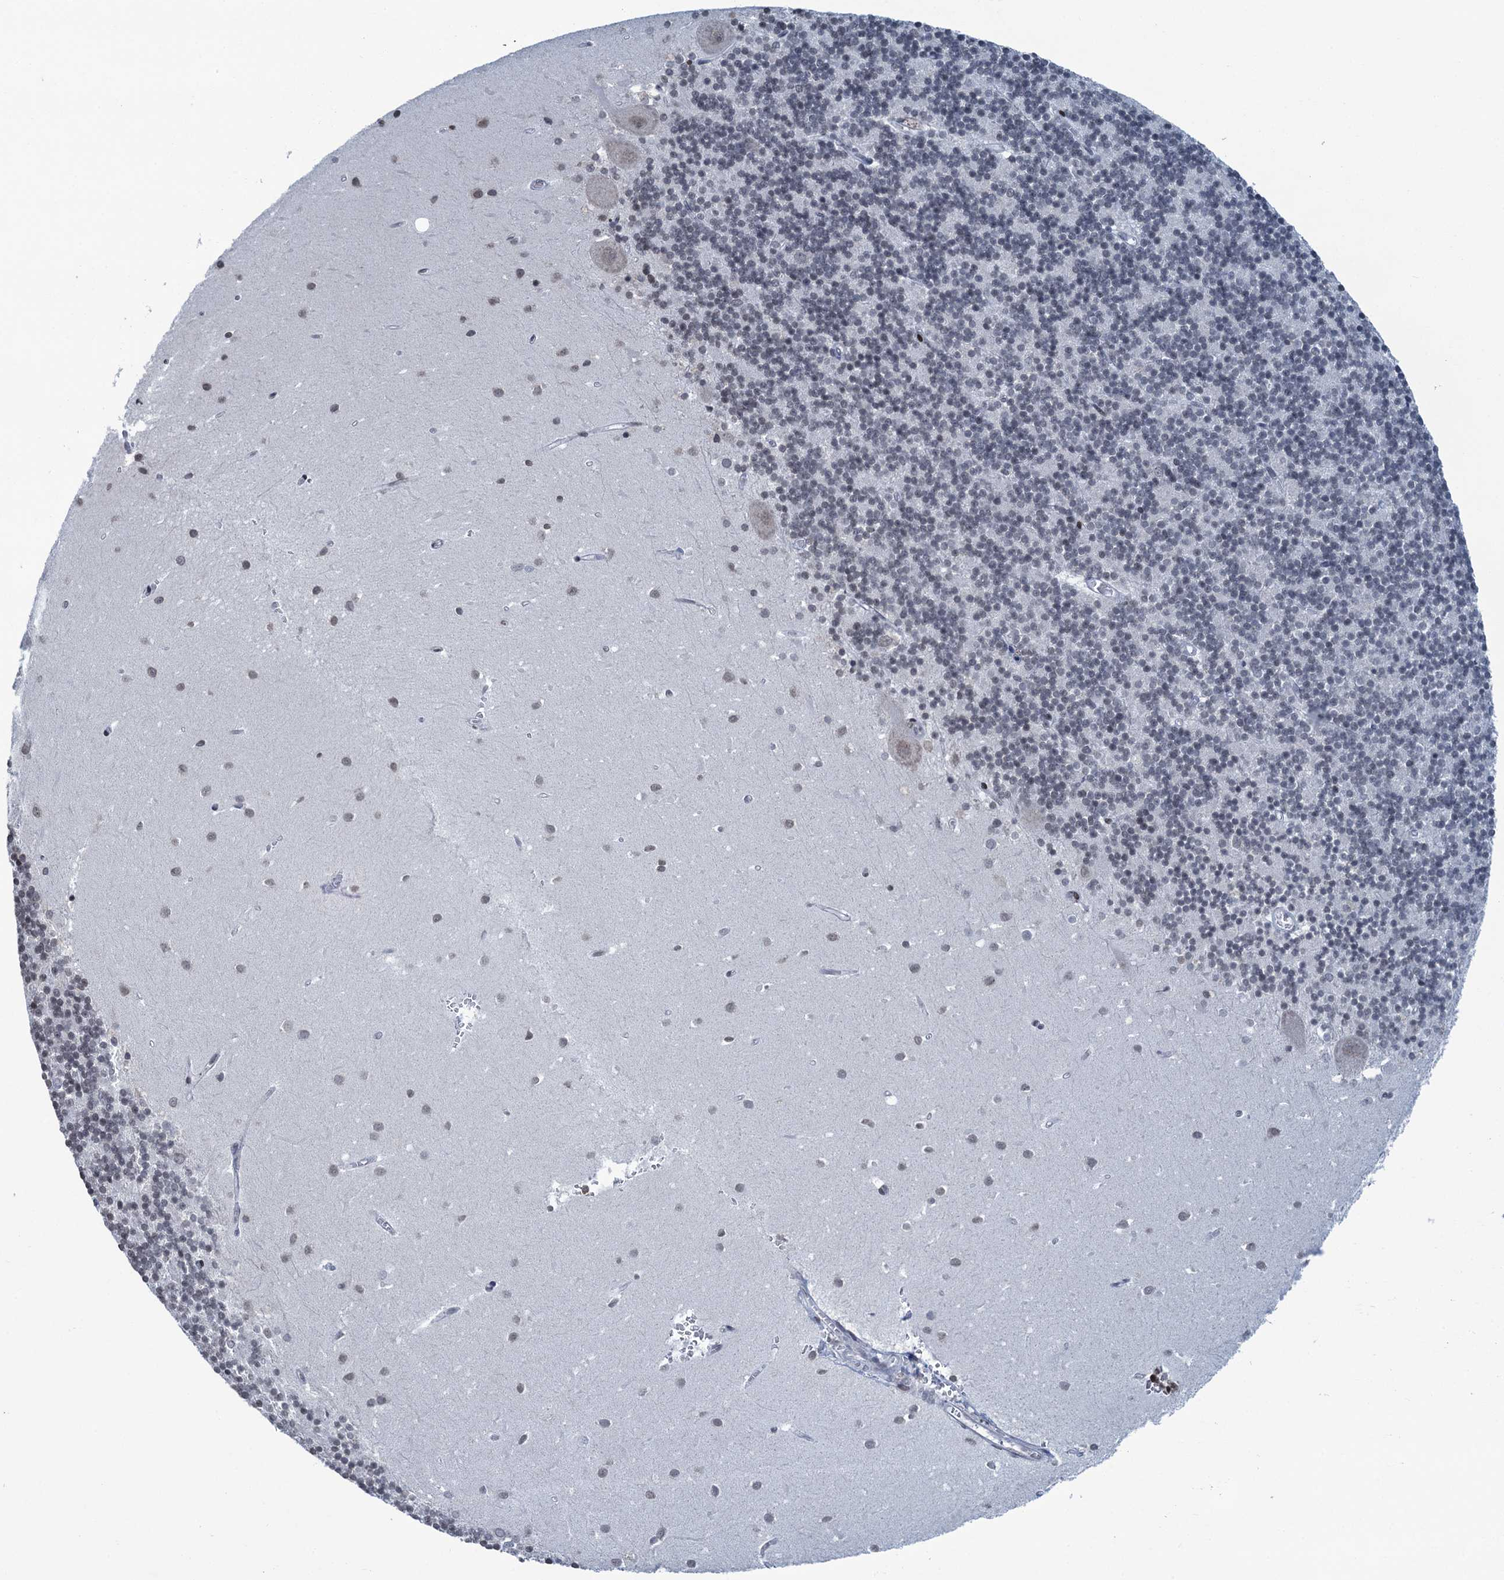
{"staining": {"intensity": "negative", "quantity": "none", "location": "none"}, "tissue": "cerebellum", "cell_type": "Cells in granular layer", "image_type": "normal", "snomed": [{"axis": "morphology", "description": "Normal tissue, NOS"}, {"axis": "topography", "description": "Cerebellum"}], "caption": "IHC of unremarkable human cerebellum reveals no expression in cells in granular layer. Brightfield microscopy of immunohistochemistry stained with DAB (3,3'-diaminobenzidine) (brown) and hematoxylin (blue), captured at high magnification.", "gene": "FYB1", "patient": {"sex": "male", "age": 54}}